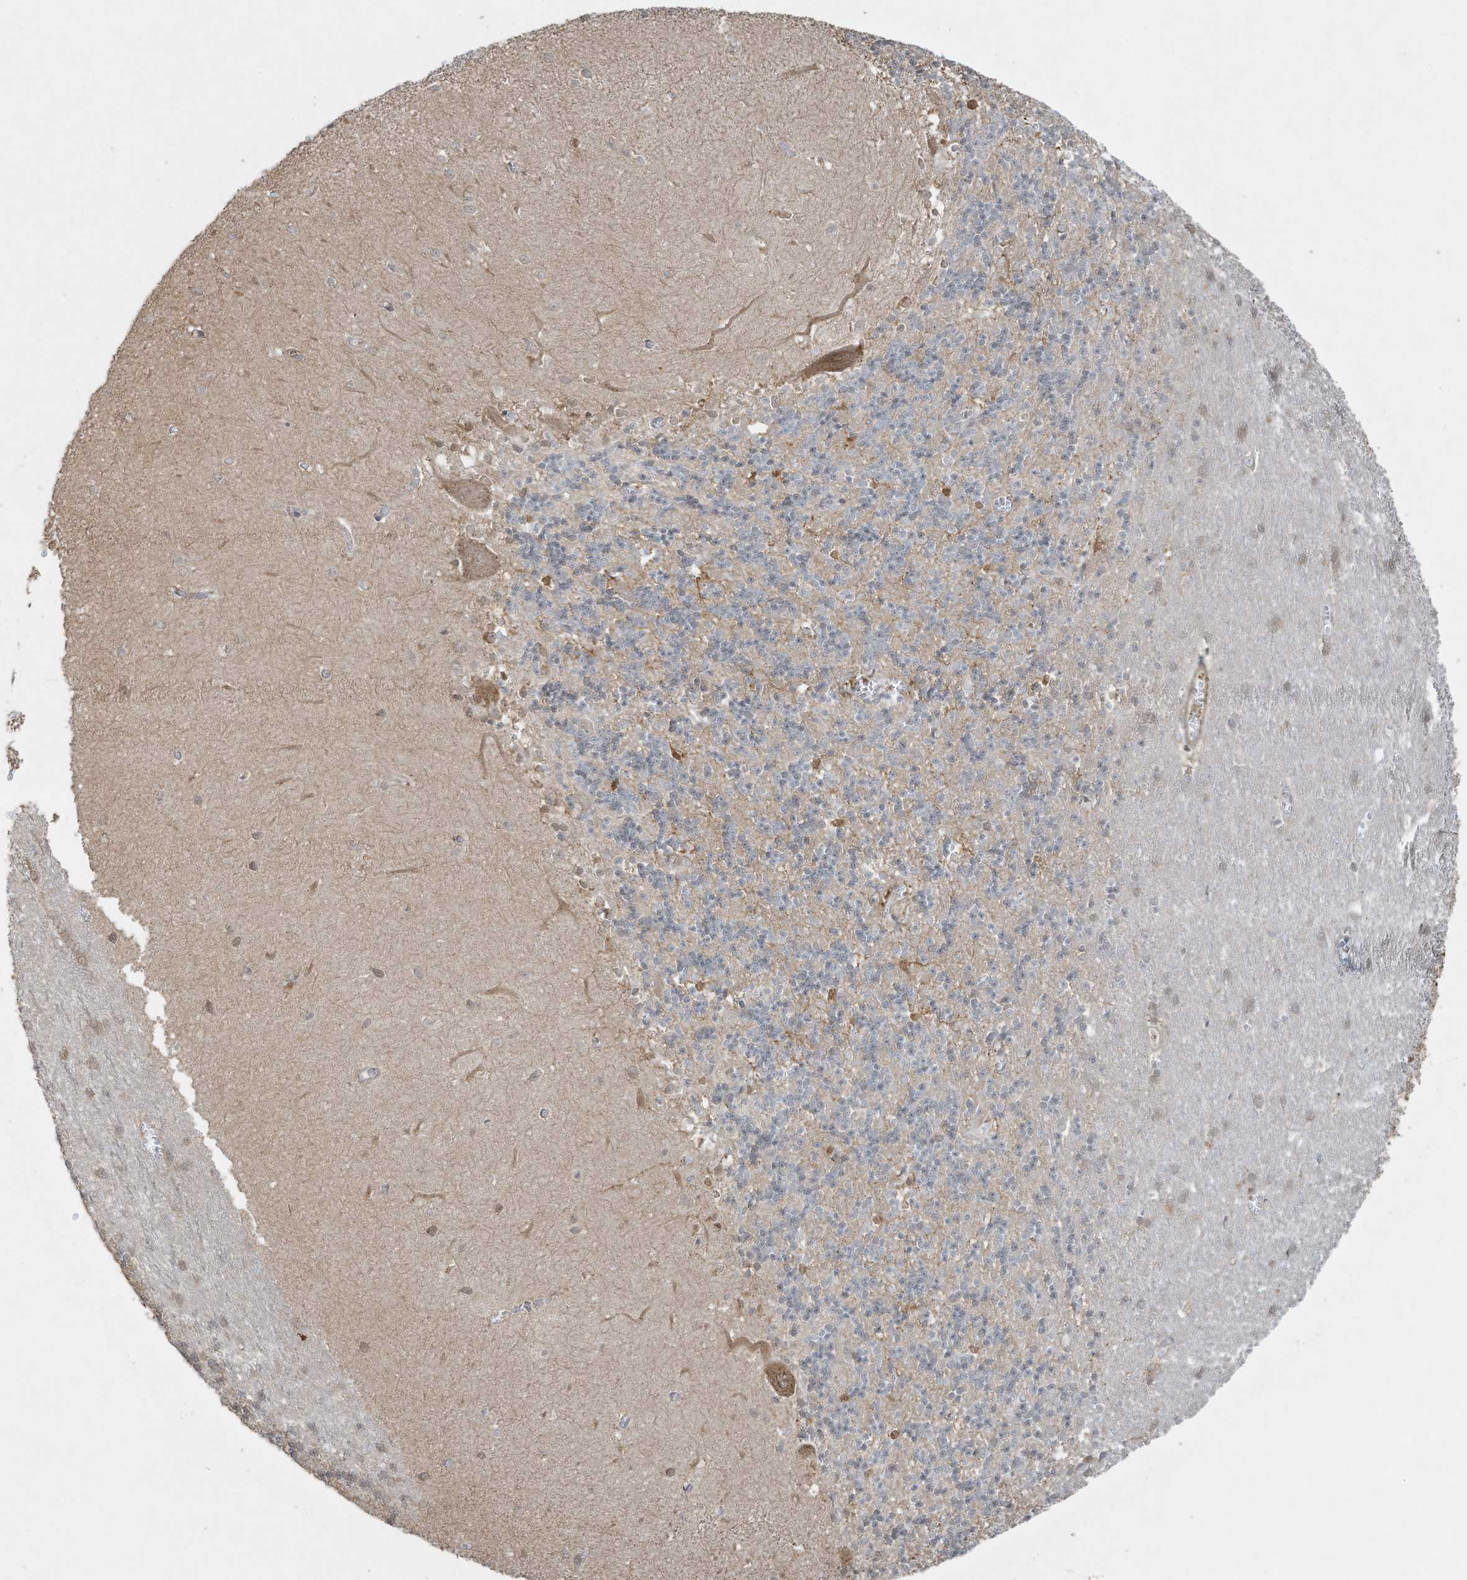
{"staining": {"intensity": "negative", "quantity": "none", "location": "none"}, "tissue": "cerebellum", "cell_type": "Cells in granular layer", "image_type": "normal", "snomed": [{"axis": "morphology", "description": "Normal tissue, NOS"}, {"axis": "topography", "description": "Cerebellum"}], "caption": "This is an IHC histopathology image of normal cerebellum. There is no staining in cells in granular layer.", "gene": "ZNF263", "patient": {"sex": "male", "age": 37}}